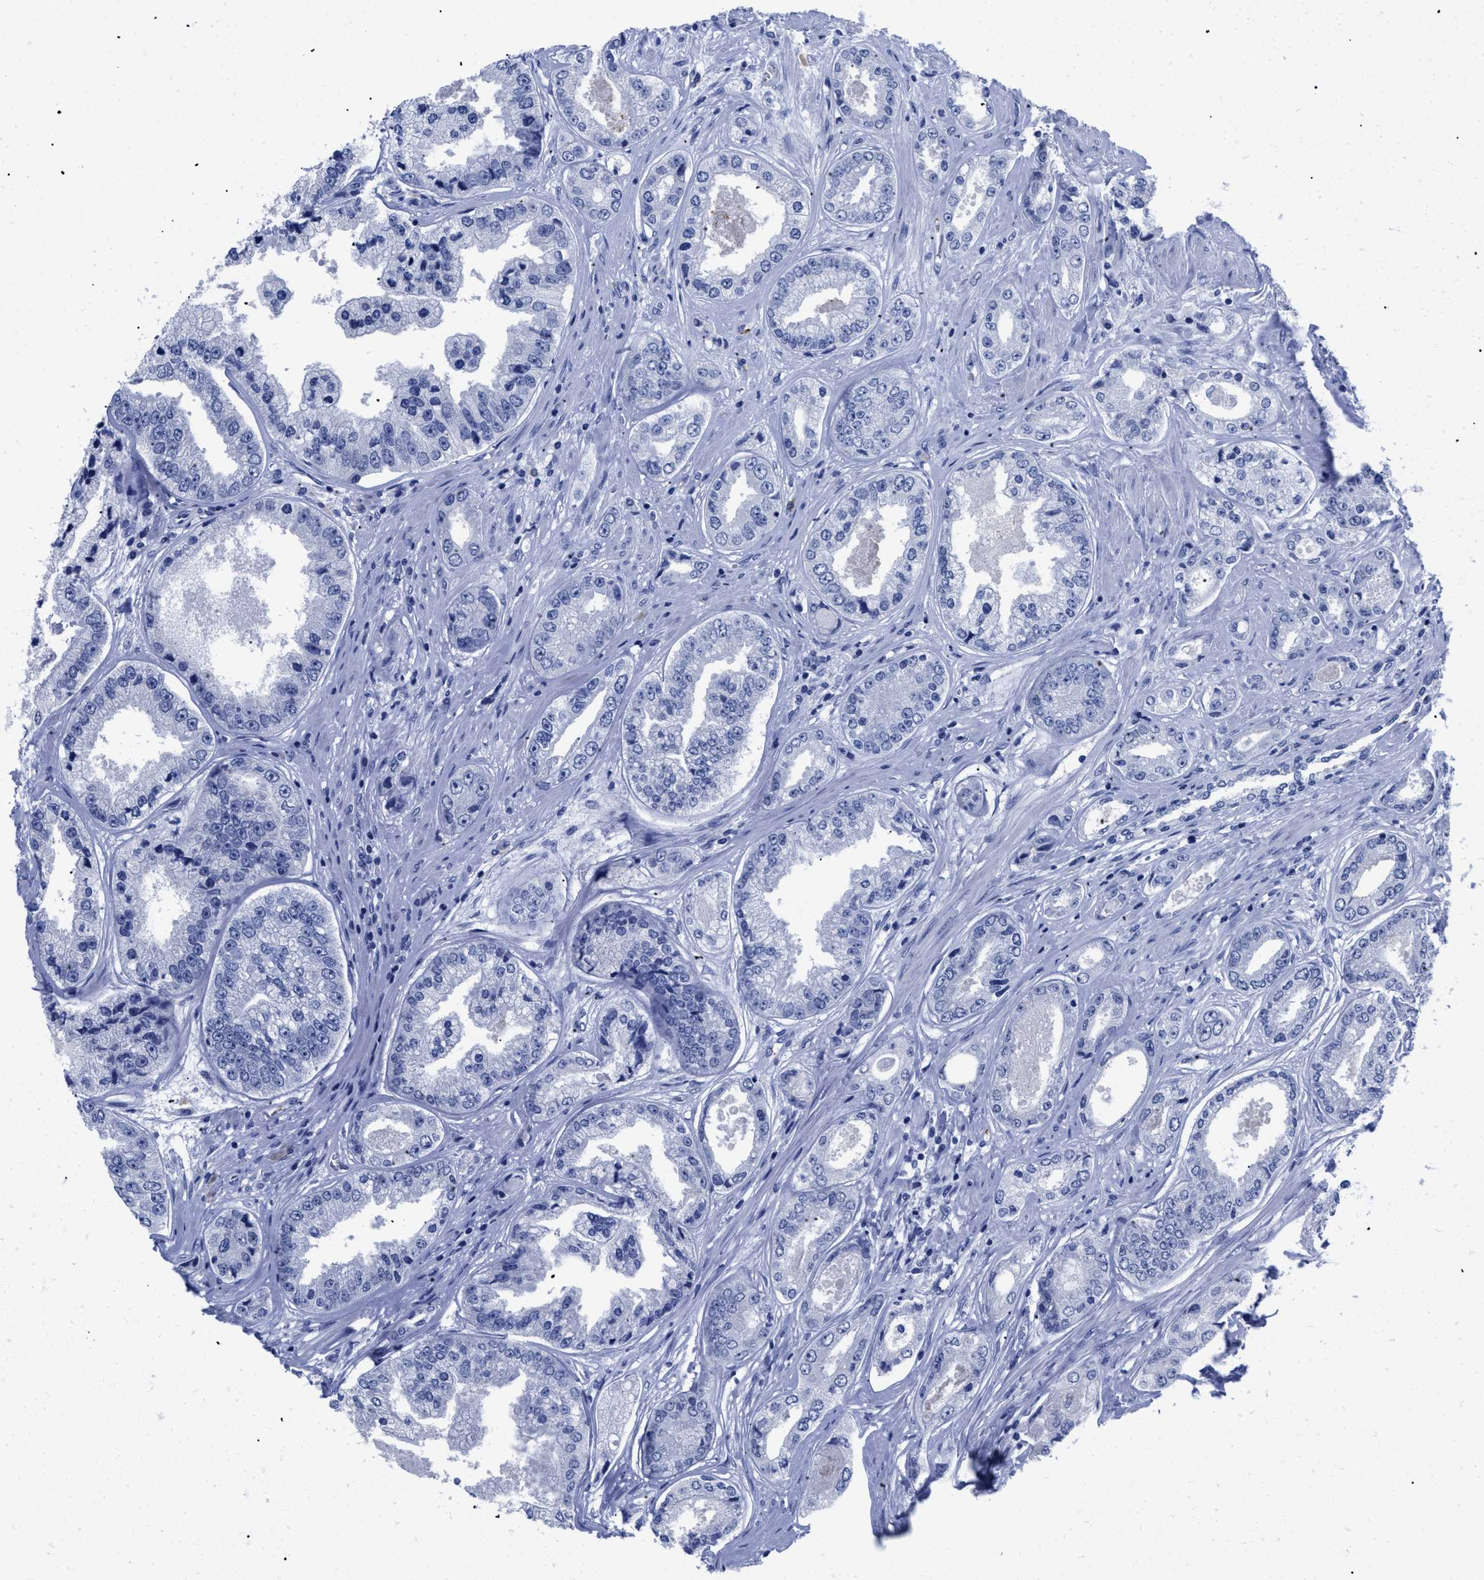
{"staining": {"intensity": "negative", "quantity": "none", "location": "none"}, "tissue": "prostate cancer", "cell_type": "Tumor cells", "image_type": "cancer", "snomed": [{"axis": "morphology", "description": "Adenocarcinoma, High grade"}, {"axis": "topography", "description": "Prostate"}], "caption": "Prostate cancer (high-grade adenocarcinoma) stained for a protein using immunohistochemistry (IHC) shows no staining tumor cells.", "gene": "TREML1", "patient": {"sex": "male", "age": 61}}